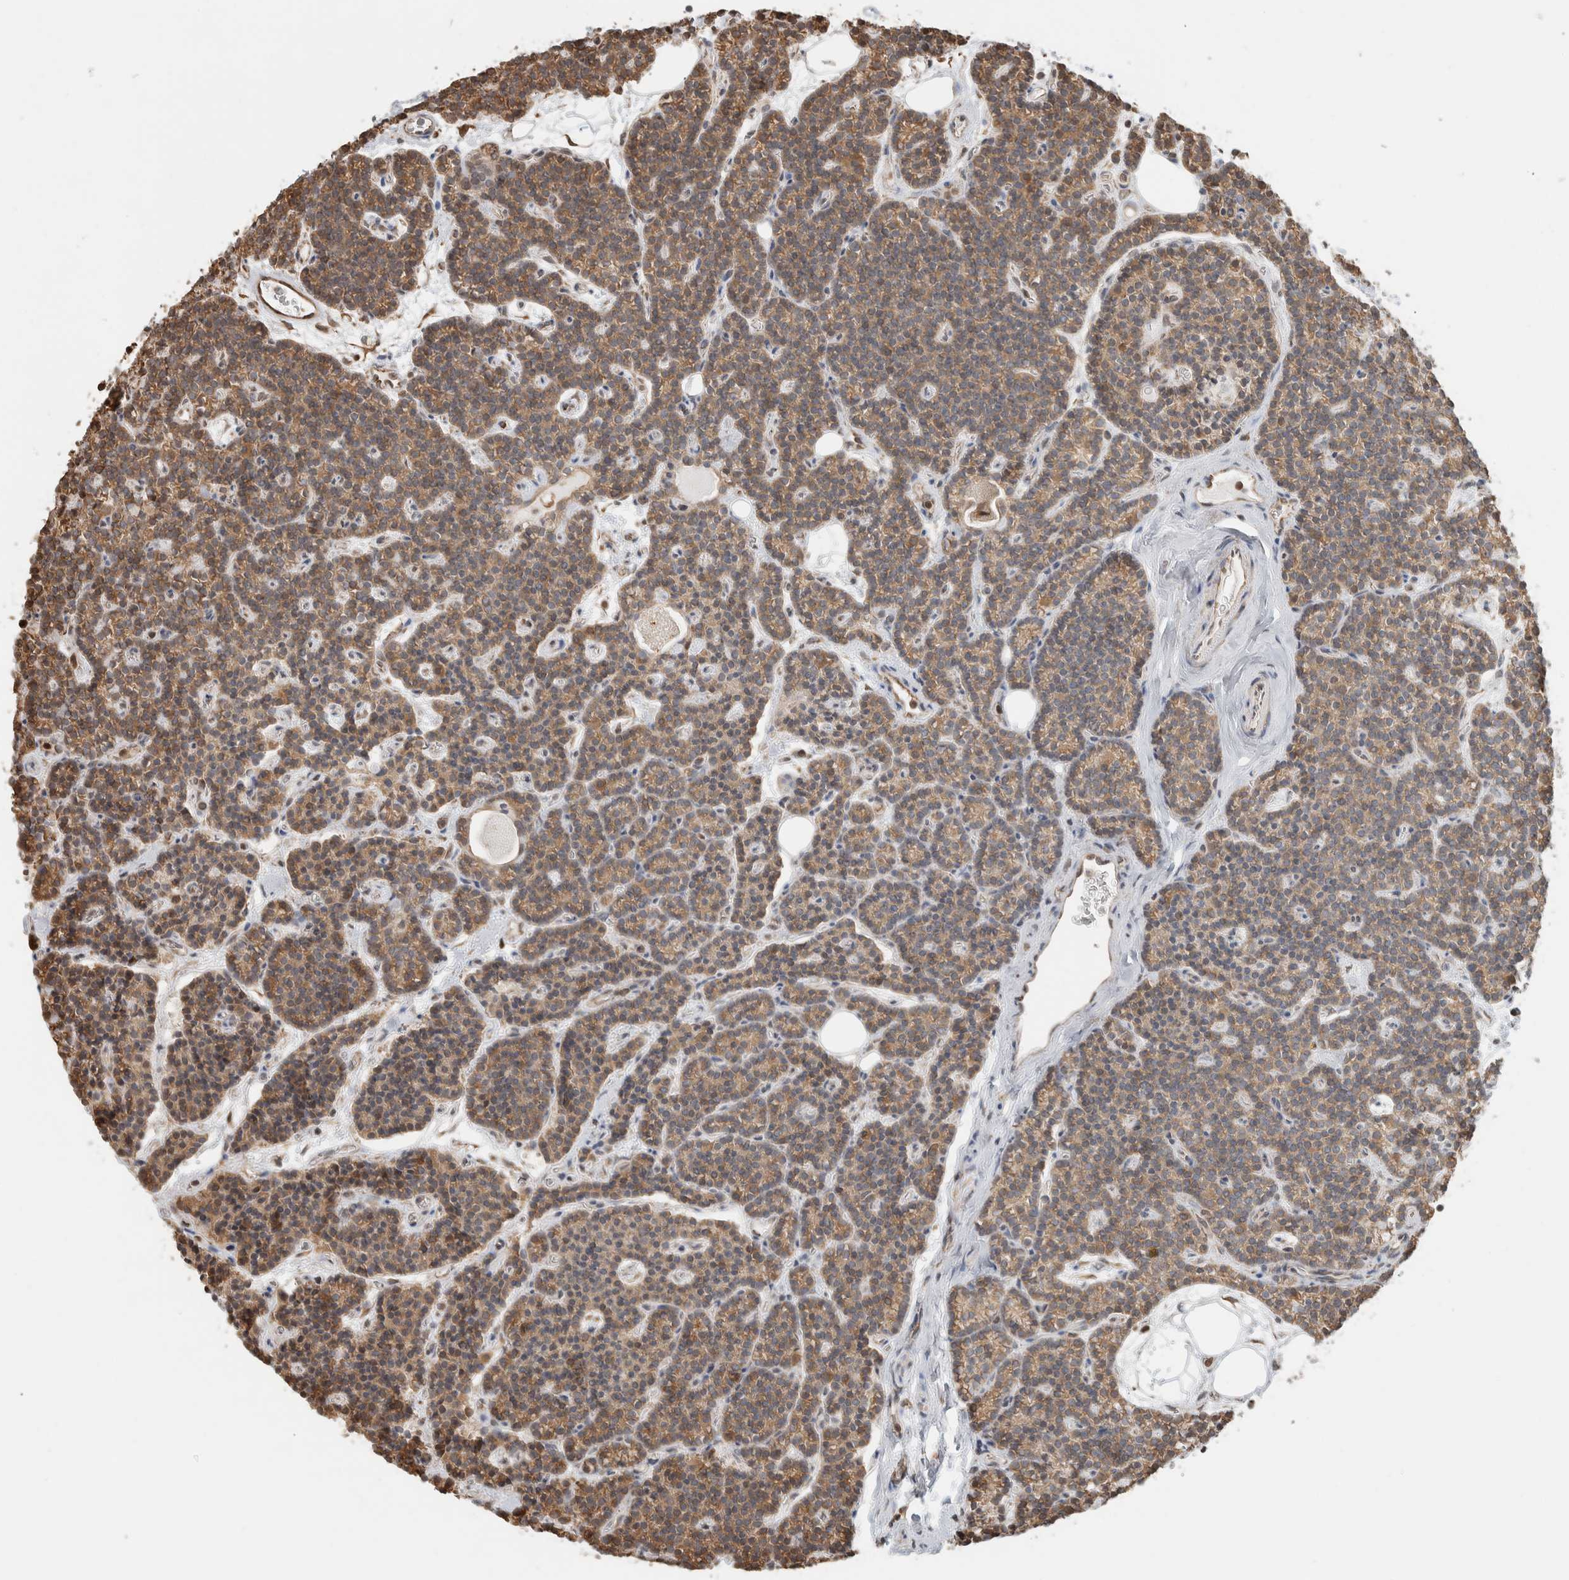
{"staining": {"intensity": "moderate", "quantity": ">75%", "location": "cytoplasmic/membranous"}, "tissue": "parathyroid gland", "cell_type": "Glandular cells", "image_type": "normal", "snomed": [{"axis": "morphology", "description": "Normal tissue, NOS"}, {"axis": "topography", "description": "Parathyroid gland"}], "caption": "This micrograph reveals IHC staining of normal parathyroid gland, with medium moderate cytoplasmic/membranous positivity in about >75% of glandular cells.", "gene": "GINS4", "patient": {"sex": "male", "age": 42}}